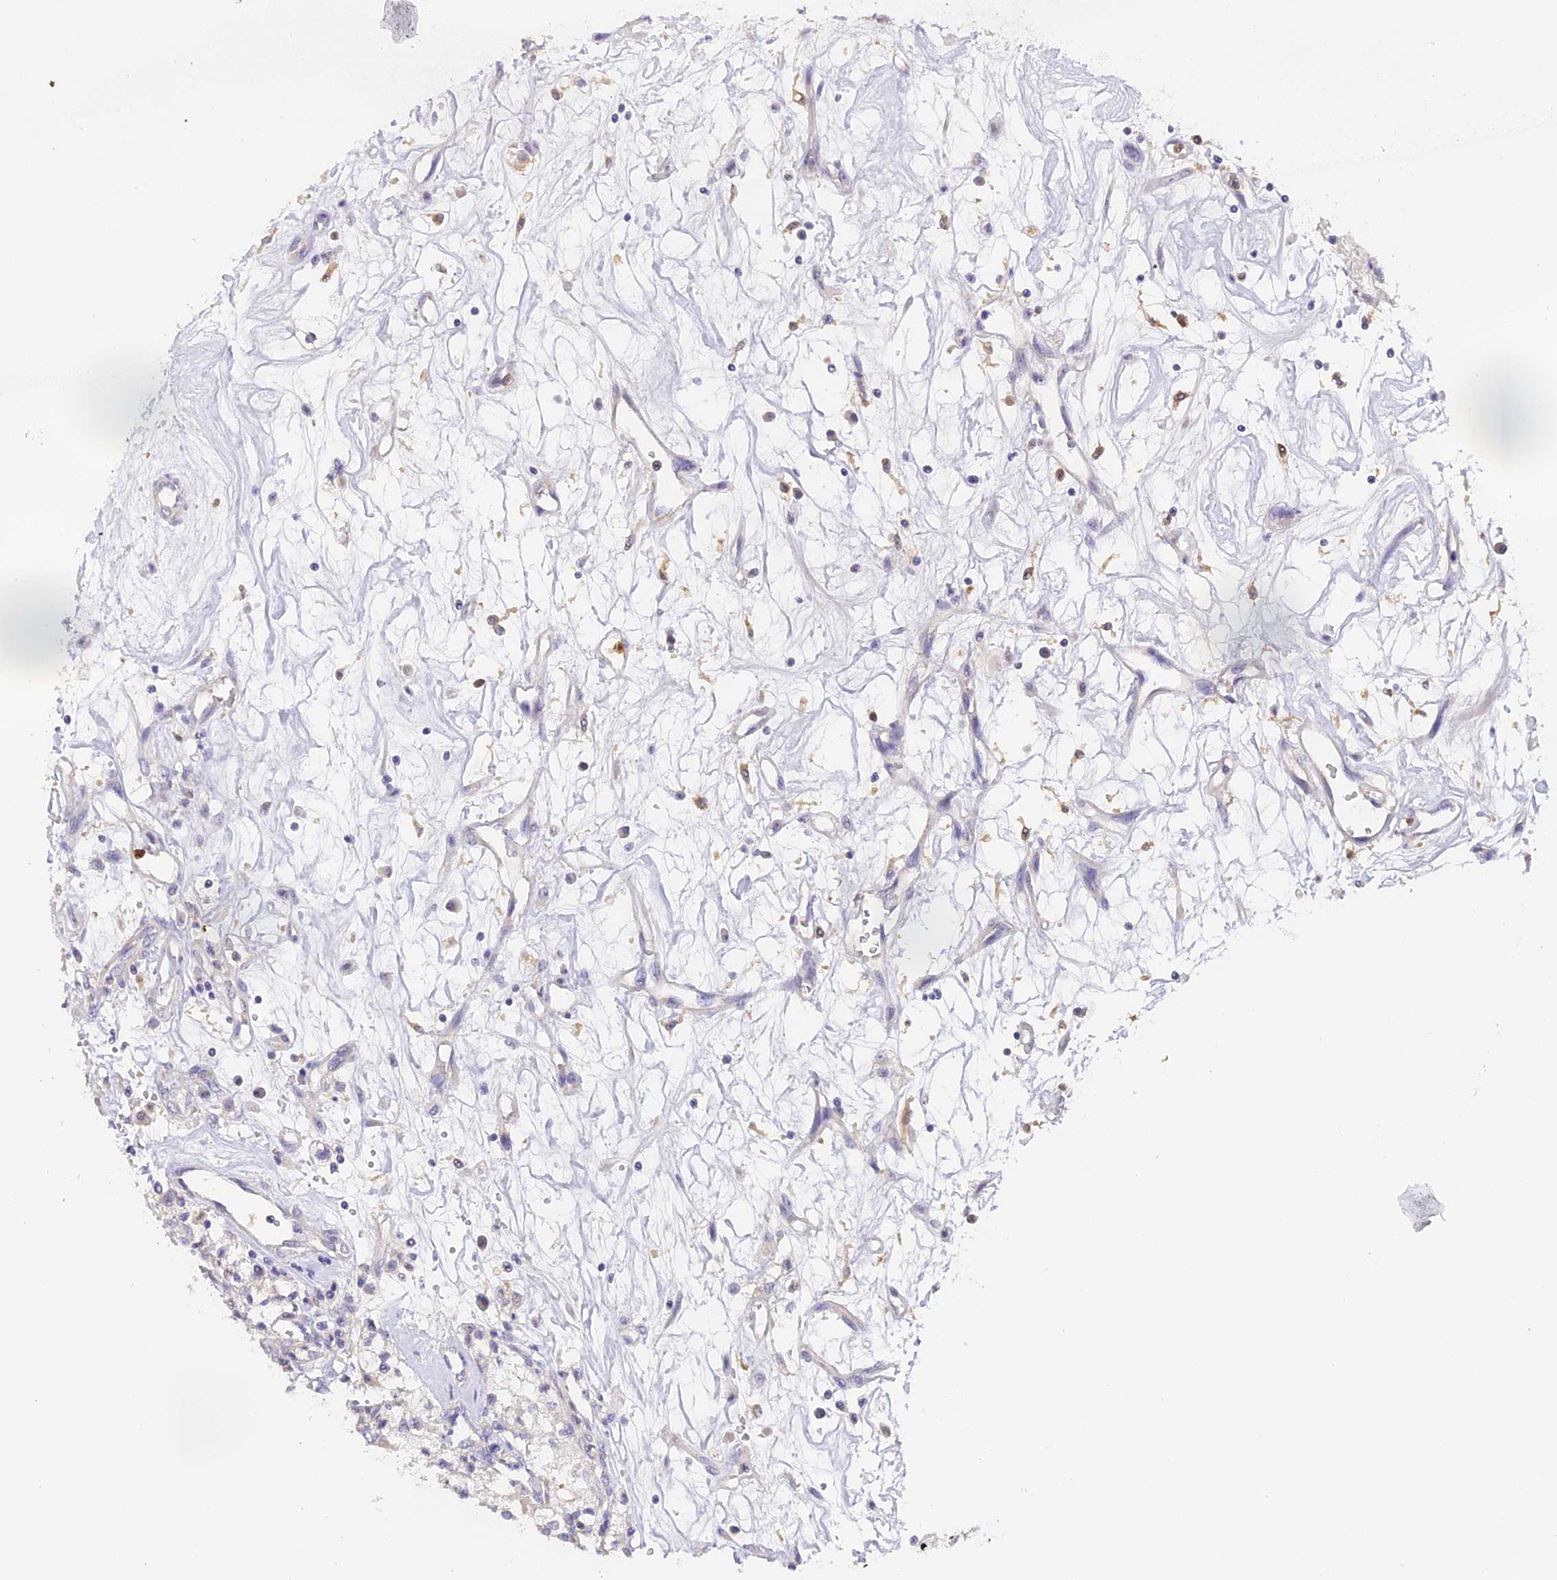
{"staining": {"intensity": "negative", "quantity": "none", "location": "none"}, "tissue": "renal cancer", "cell_type": "Tumor cells", "image_type": "cancer", "snomed": [{"axis": "morphology", "description": "Adenocarcinoma, NOS"}, {"axis": "topography", "description": "Kidney"}], "caption": "This photomicrograph is of adenocarcinoma (renal) stained with immunohistochemistry (IHC) to label a protein in brown with the nuclei are counter-stained blue. There is no staining in tumor cells.", "gene": "NCF4", "patient": {"sex": "female", "age": 59}}